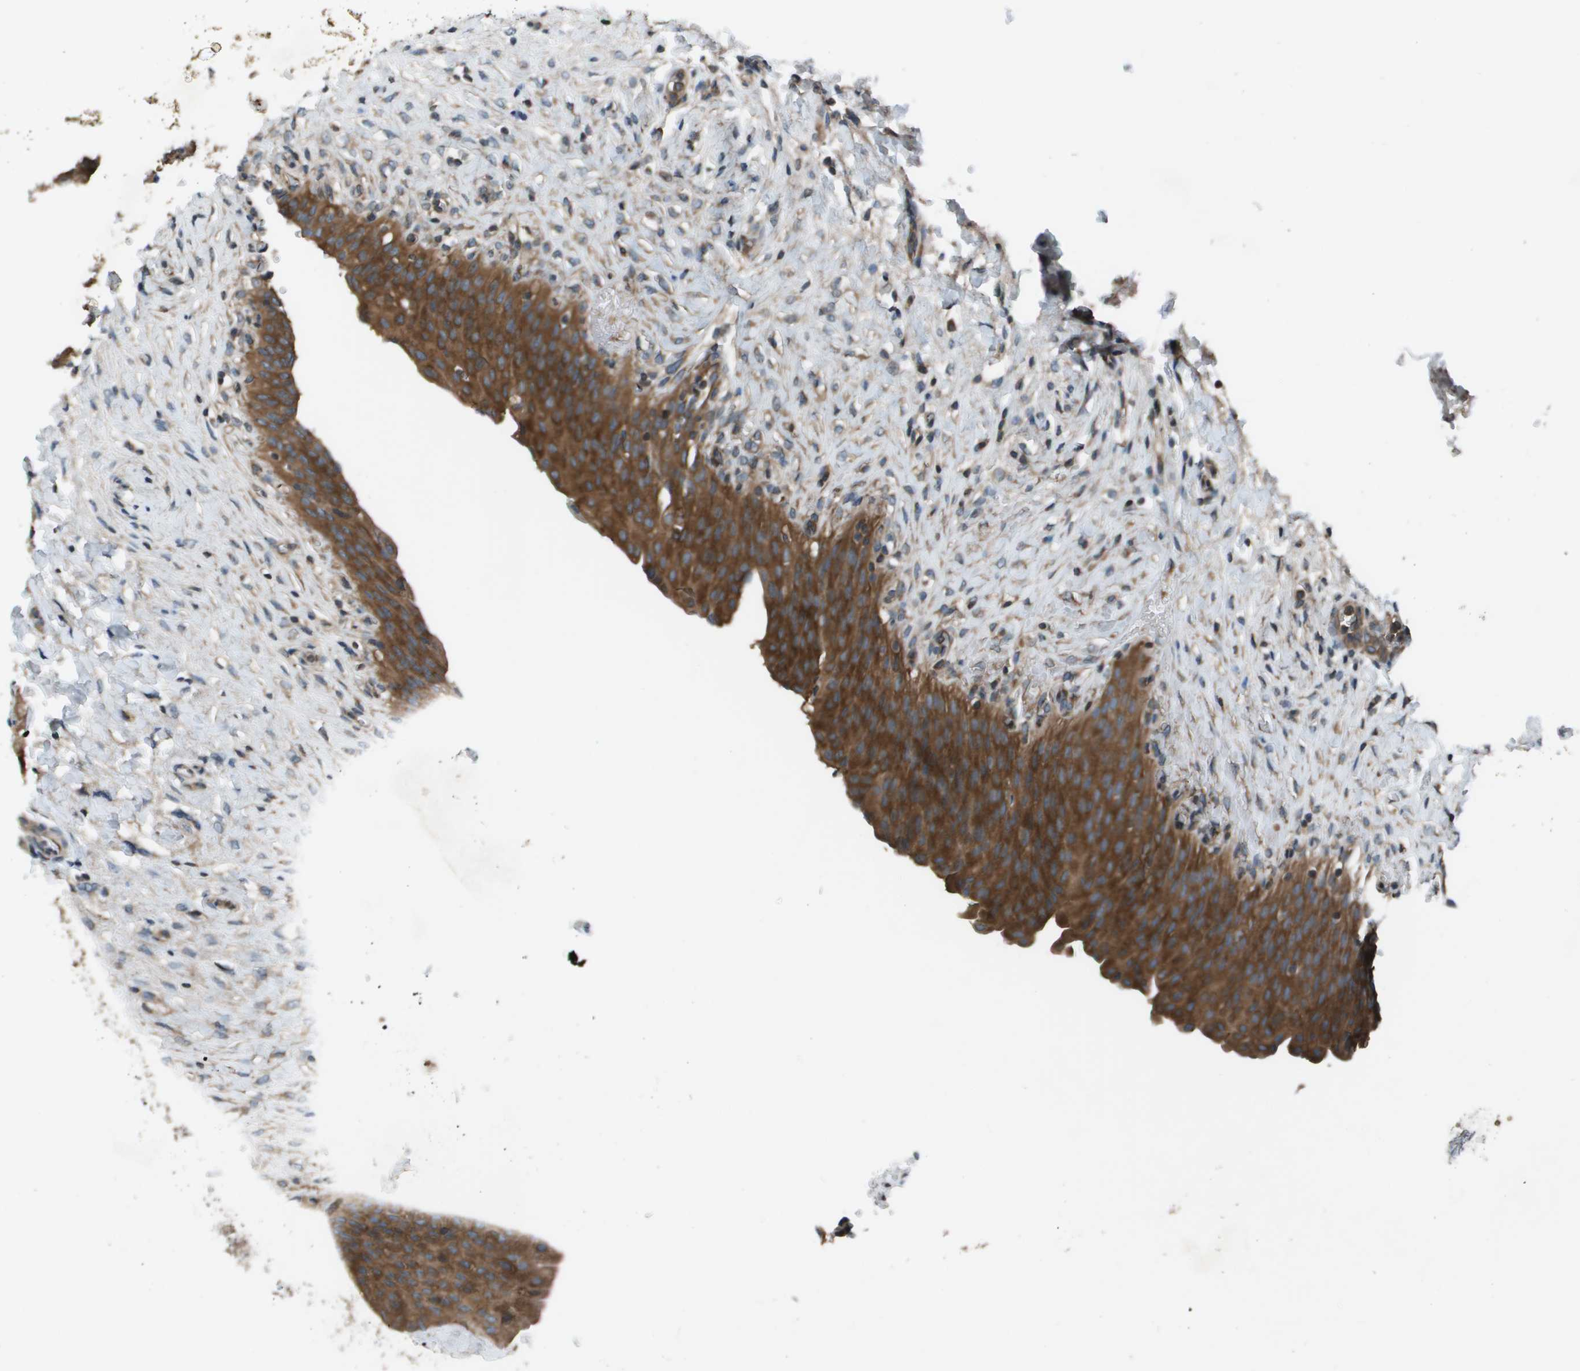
{"staining": {"intensity": "strong", "quantity": ">75%", "location": "cytoplasmic/membranous"}, "tissue": "urinary bladder", "cell_type": "Urothelial cells", "image_type": "normal", "snomed": [{"axis": "morphology", "description": "Urothelial carcinoma, High grade"}, {"axis": "topography", "description": "Urinary bladder"}], "caption": "Immunohistochemical staining of unremarkable urinary bladder exhibits high levels of strong cytoplasmic/membranous staining in approximately >75% of urothelial cells. Nuclei are stained in blue.", "gene": "EIF3B", "patient": {"sex": "male", "age": 46}}